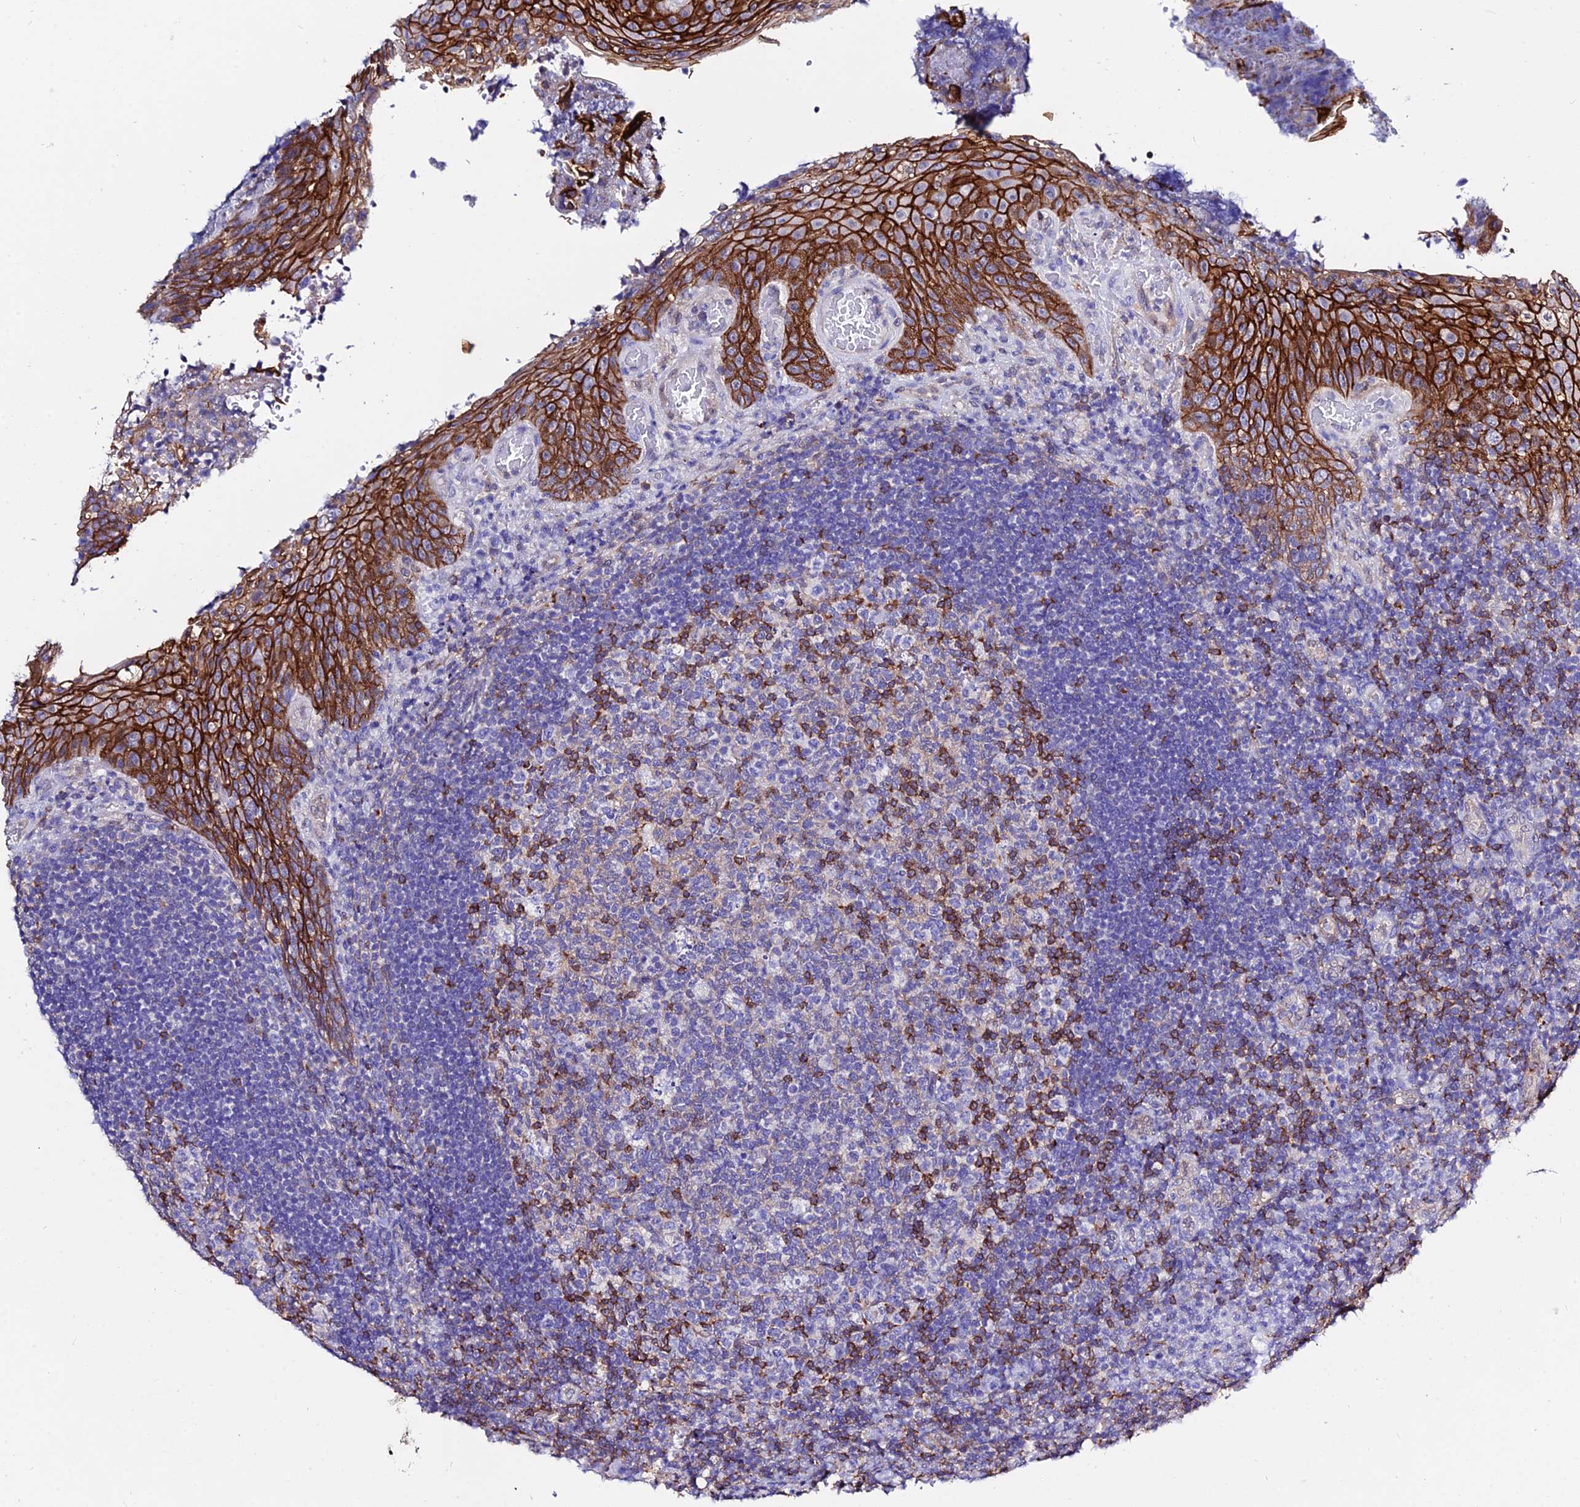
{"staining": {"intensity": "strong", "quantity": "<25%", "location": "cytoplasmic/membranous"}, "tissue": "tonsil", "cell_type": "Germinal center cells", "image_type": "normal", "snomed": [{"axis": "morphology", "description": "Normal tissue, NOS"}, {"axis": "topography", "description": "Tonsil"}], "caption": "The image shows staining of normal tonsil, revealing strong cytoplasmic/membranous protein staining (brown color) within germinal center cells. Immunohistochemistry stains the protein of interest in brown and the nuclei are stained blue.", "gene": "S100A16", "patient": {"sex": "male", "age": 17}}